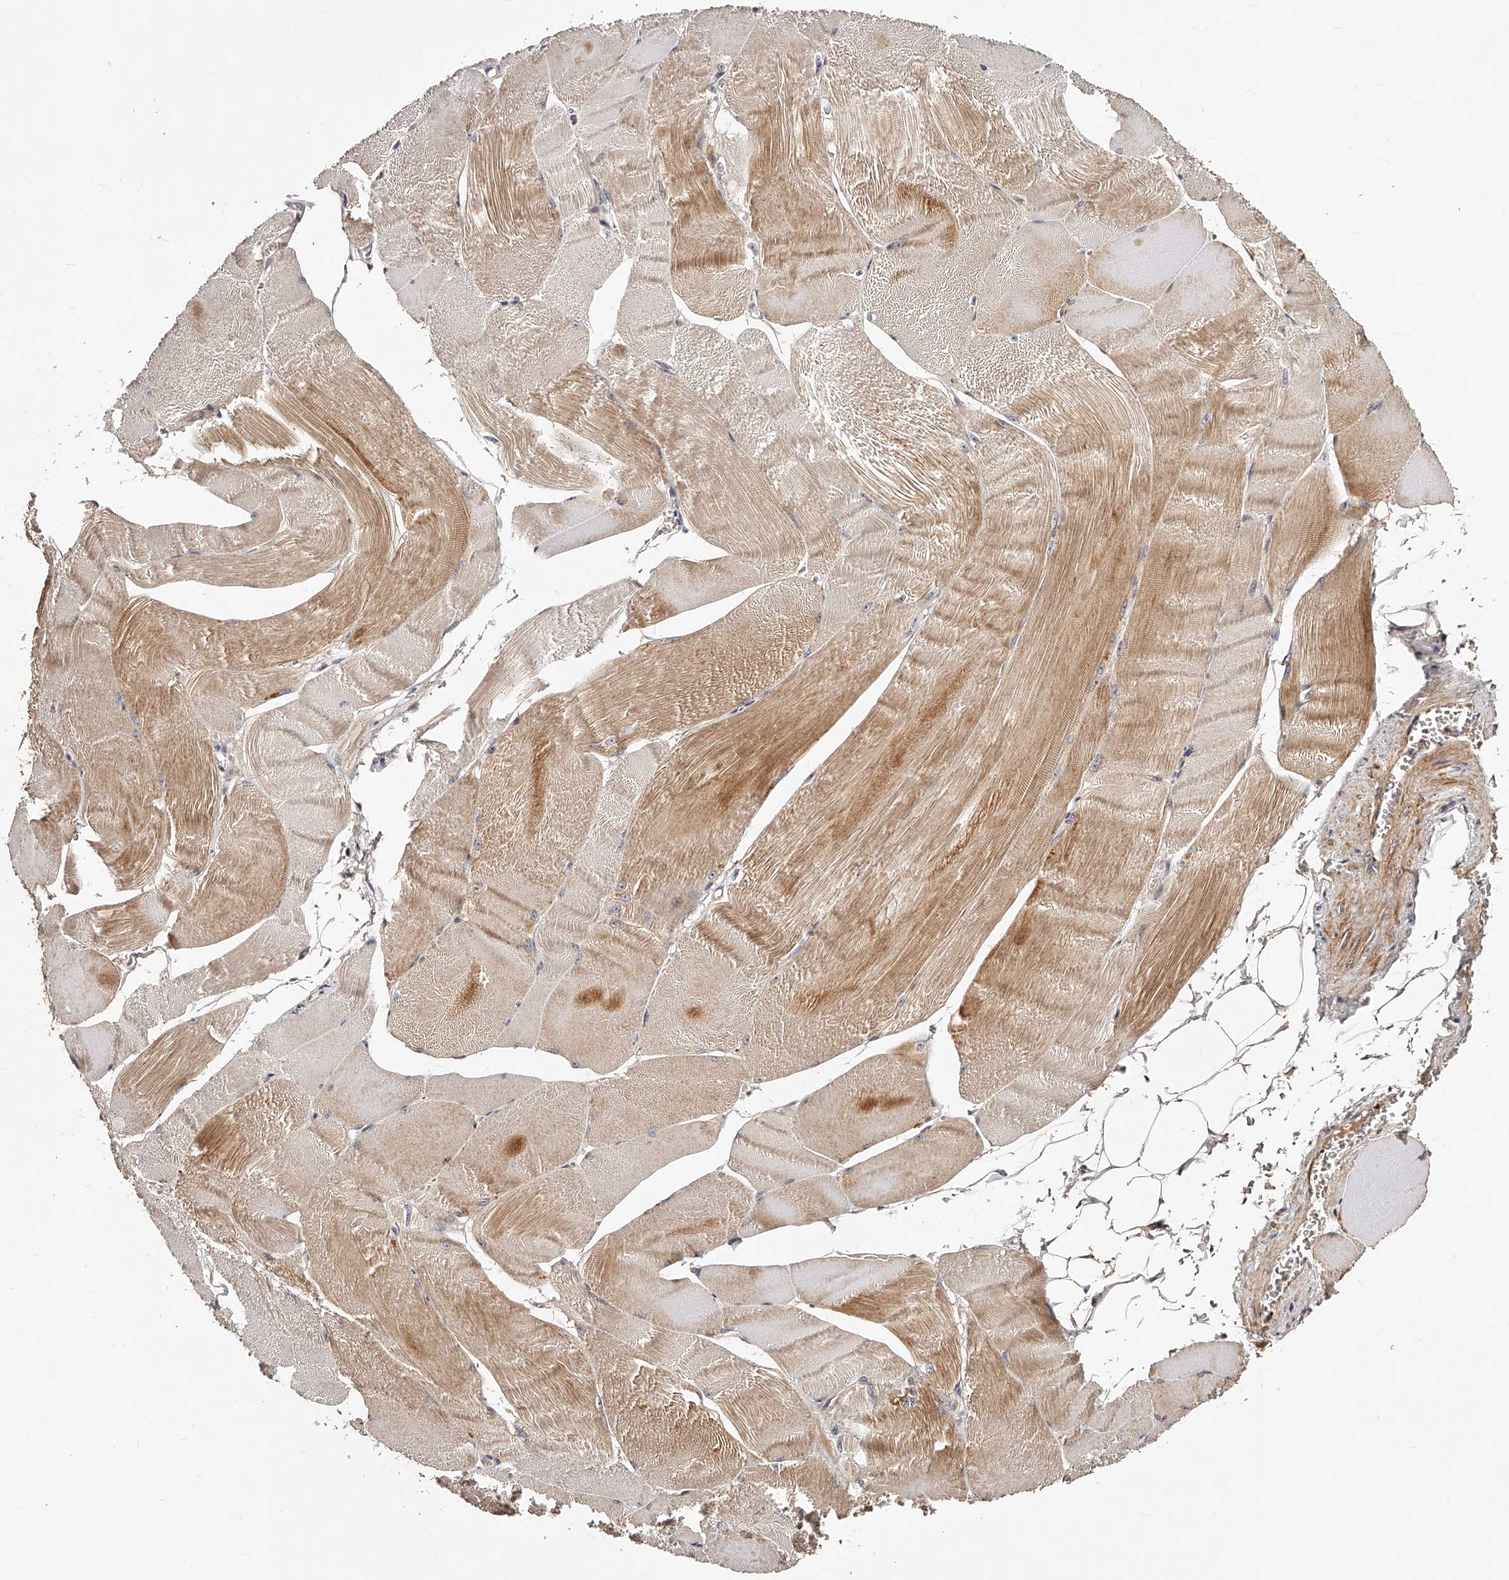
{"staining": {"intensity": "moderate", "quantity": ">75%", "location": "cytoplasmic/membranous"}, "tissue": "skeletal muscle", "cell_type": "Myocytes", "image_type": "normal", "snomed": [{"axis": "morphology", "description": "Normal tissue, NOS"}, {"axis": "morphology", "description": "Basal cell carcinoma"}, {"axis": "topography", "description": "Skeletal muscle"}], "caption": "This image reveals unremarkable skeletal muscle stained with IHC to label a protein in brown. The cytoplasmic/membranous of myocytes show moderate positivity for the protein. Nuclei are counter-stained blue.", "gene": "ZNF502", "patient": {"sex": "female", "age": 64}}